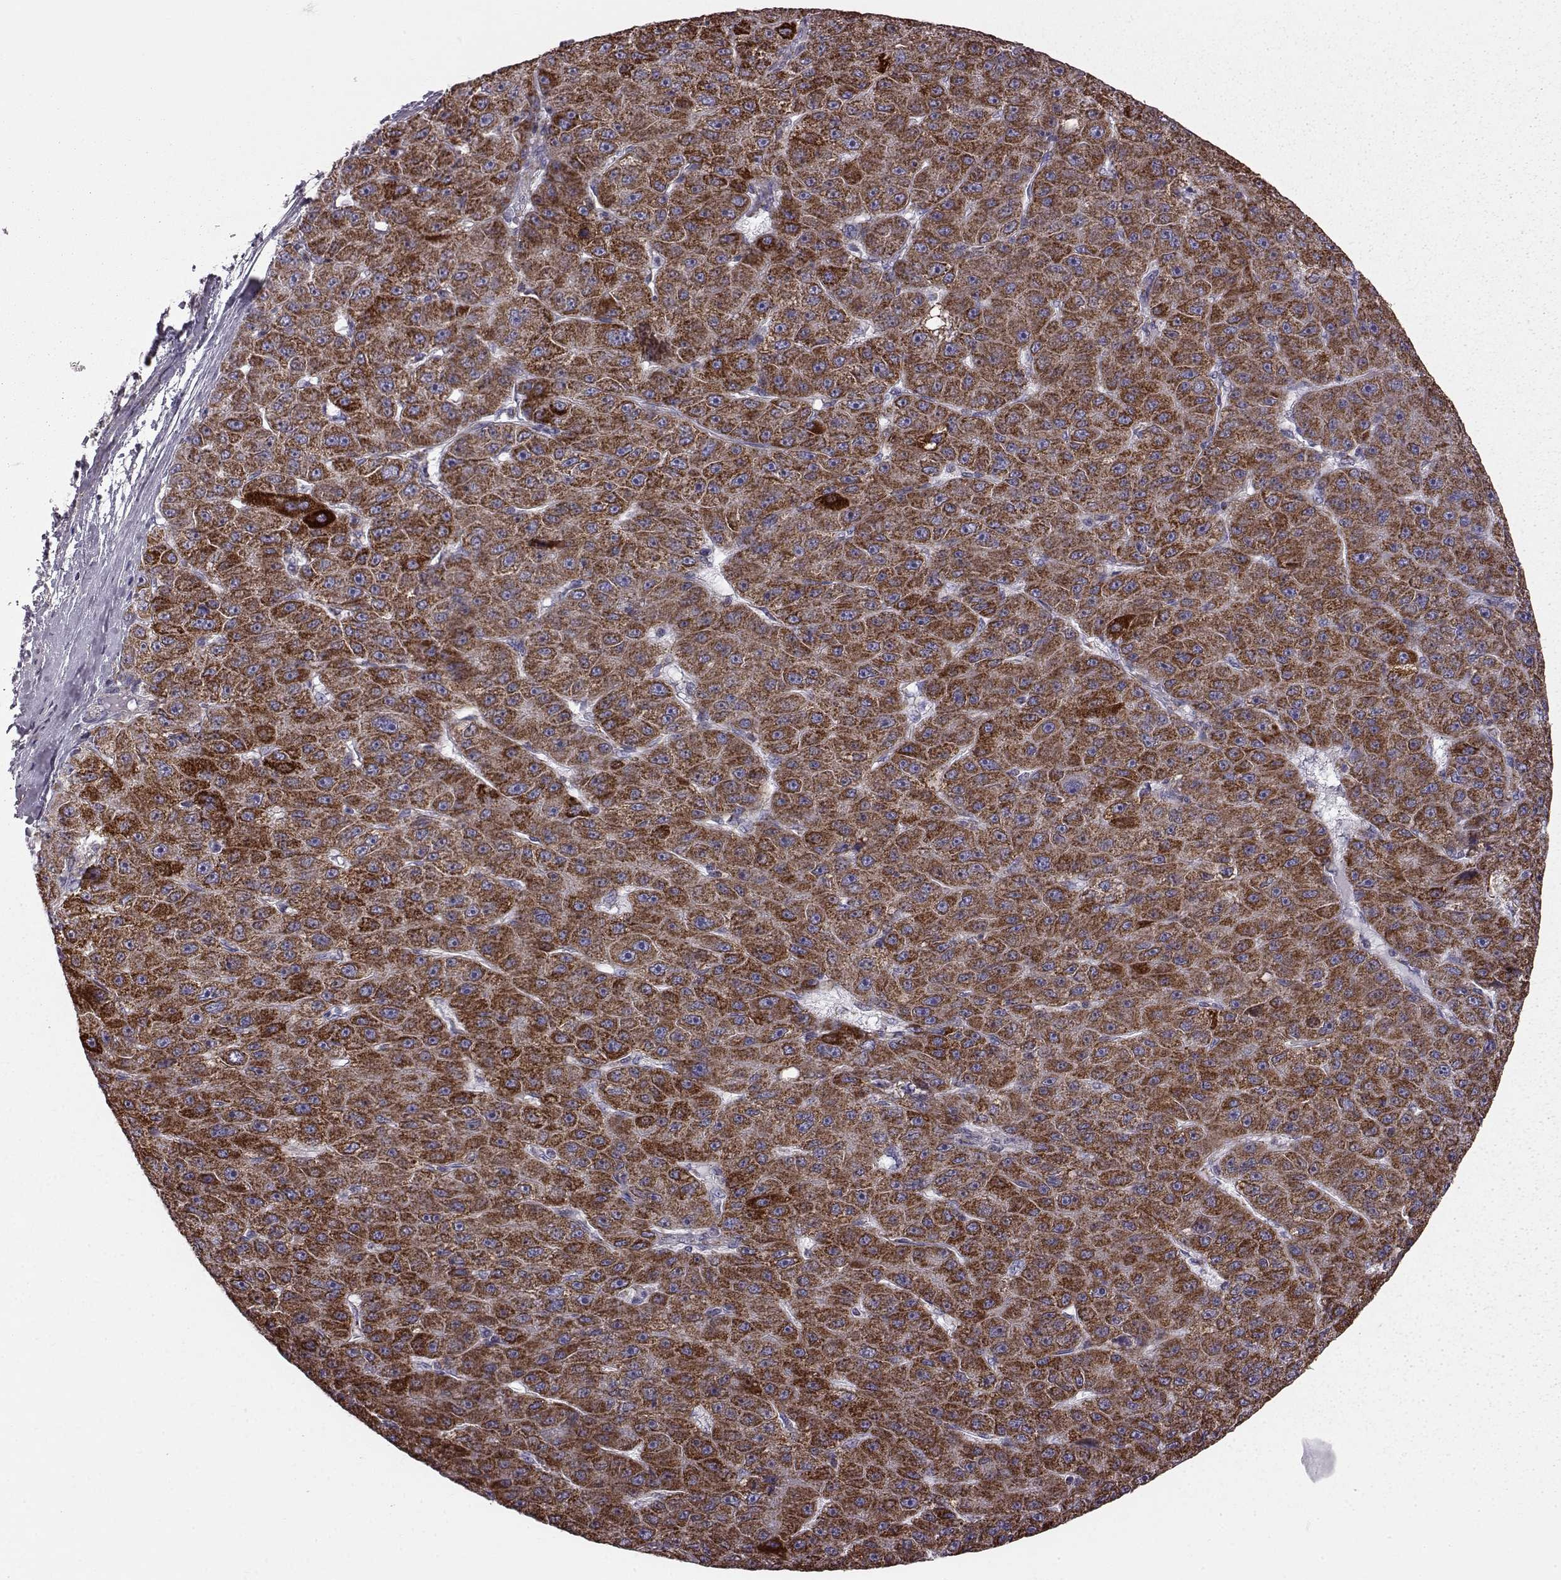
{"staining": {"intensity": "strong", "quantity": ">75%", "location": "cytoplasmic/membranous"}, "tissue": "liver cancer", "cell_type": "Tumor cells", "image_type": "cancer", "snomed": [{"axis": "morphology", "description": "Carcinoma, Hepatocellular, NOS"}, {"axis": "topography", "description": "Liver"}], "caption": "Immunohistochemistry (IHC) (DAB (3,3'-diaminobenzidine)) staining of liver hepatocellular carcinoma shows strong cytoplasmic/membranous protein positivity in approximately >75% of tumor cells.", "gene": "FAM8A1", "patient": {"sex": "male", "age": 67}}